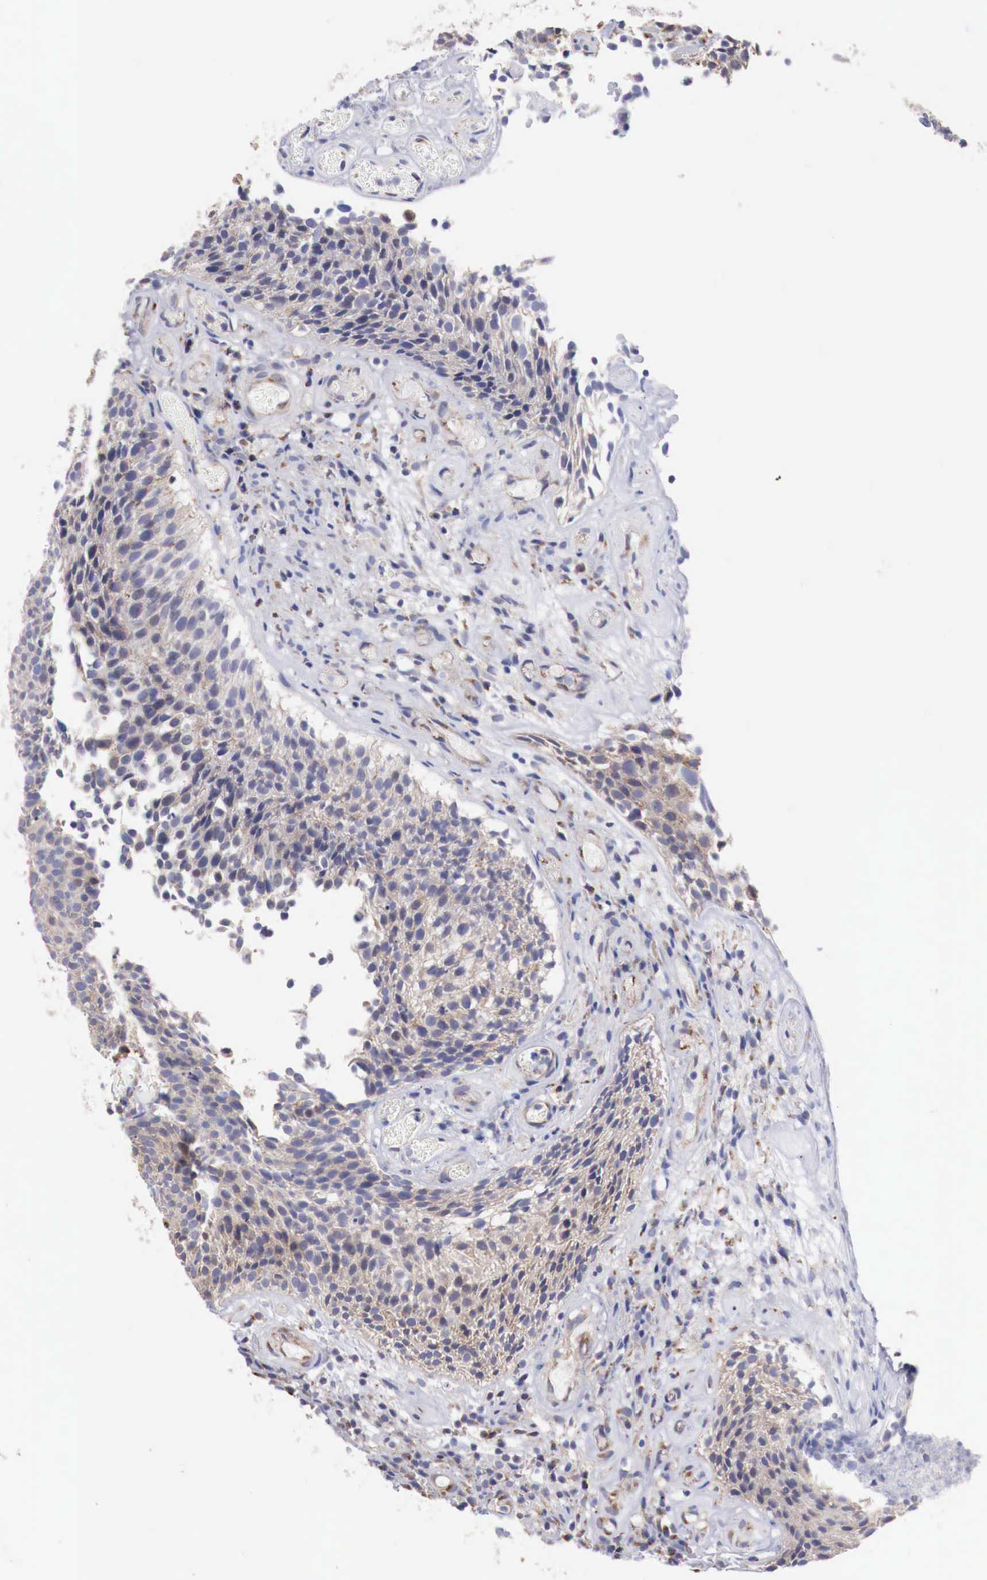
{"staining": {"intensity": "weak", "quantity": "25%-75%", "location": "cytoplasmic/membranous"}, "tissue": "urothelial cancer", "cell_type": "Tumor cells", "image_type": "cancer", "snomed": [{"axis": "morphology", "description": "Urothelial carcinoma, Low grade"}, {"axis": "topography", "description": "Urinary bladder"}], "caption": "Immunohistochemical staining of urothelial cancer shows low levels of weak cytoplasmic/membranous protein expression in approximately 25%-75% of tumor cells. (IHC, brightfield microscopy, high magnification).", "gene": "SYAP1", "patient": {"sex": "male", "age": 85}}